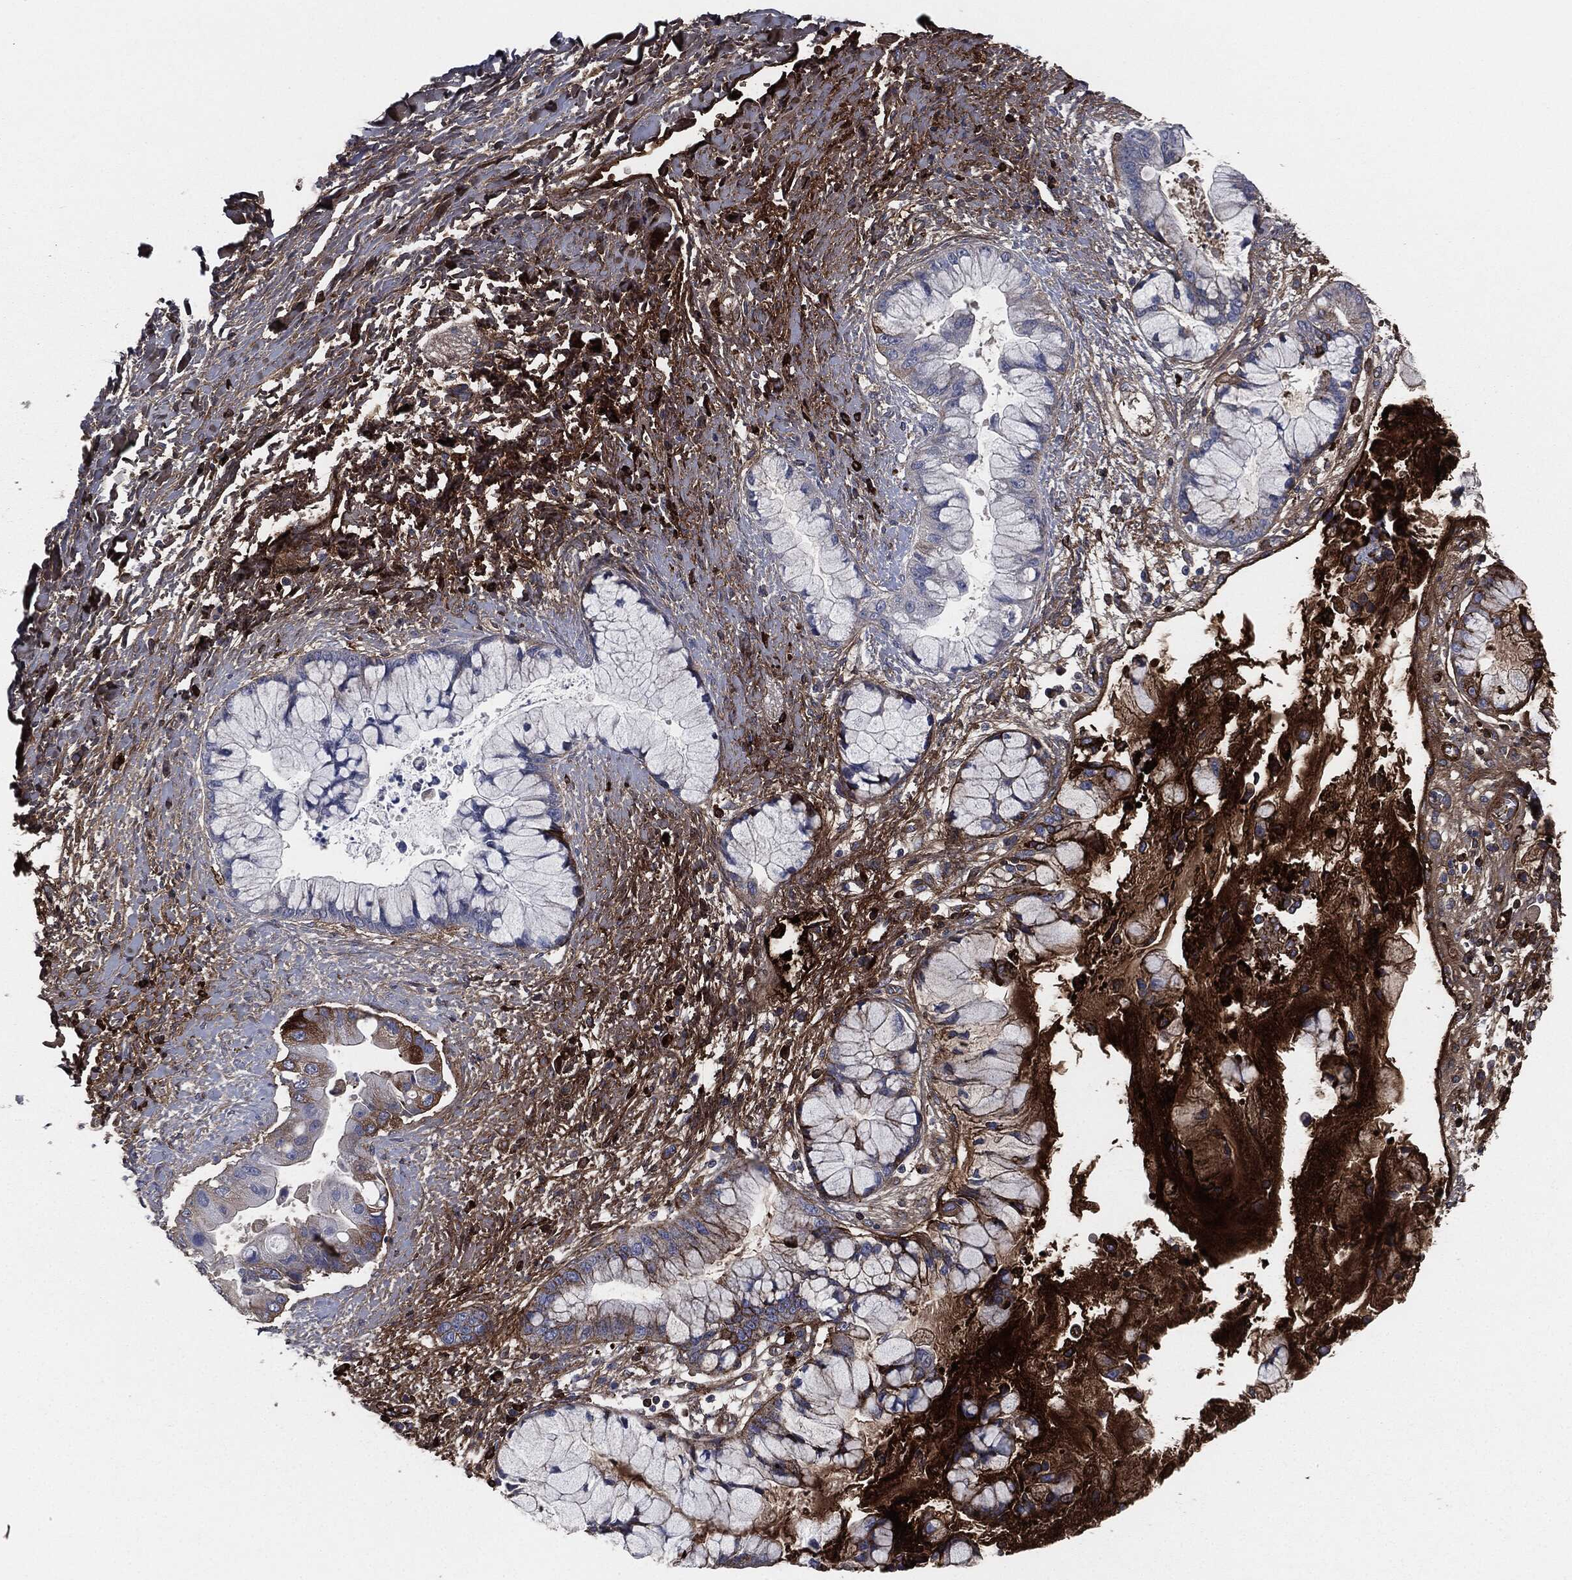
{"staining": {"intensity": "moderate", "quantity": "<25%", "location": "cytoplasmic/membranous"}, "tissue": "liver cancer", "cell_type": "Tumor cells", "image_type": "cancer", "snomed": [{"axis": "morphology", "description": "Normal tissue, NOS"}, {"axis": "morphology", "description": "Cholangiocarcinoma"}, {"axis": "topography", "description": "Liver"}, {"axis": "topography", "description": "Peripheral nerve tissue"}], "caption": "The photomicrograph reveals staining of liver cholangiocarcinoma, revealing moderate cytoplasmic/membranous protein positivity (brown color) within tumor cells.", "gene": "APOB", "patient": {"sex": "male", "age": 50}}